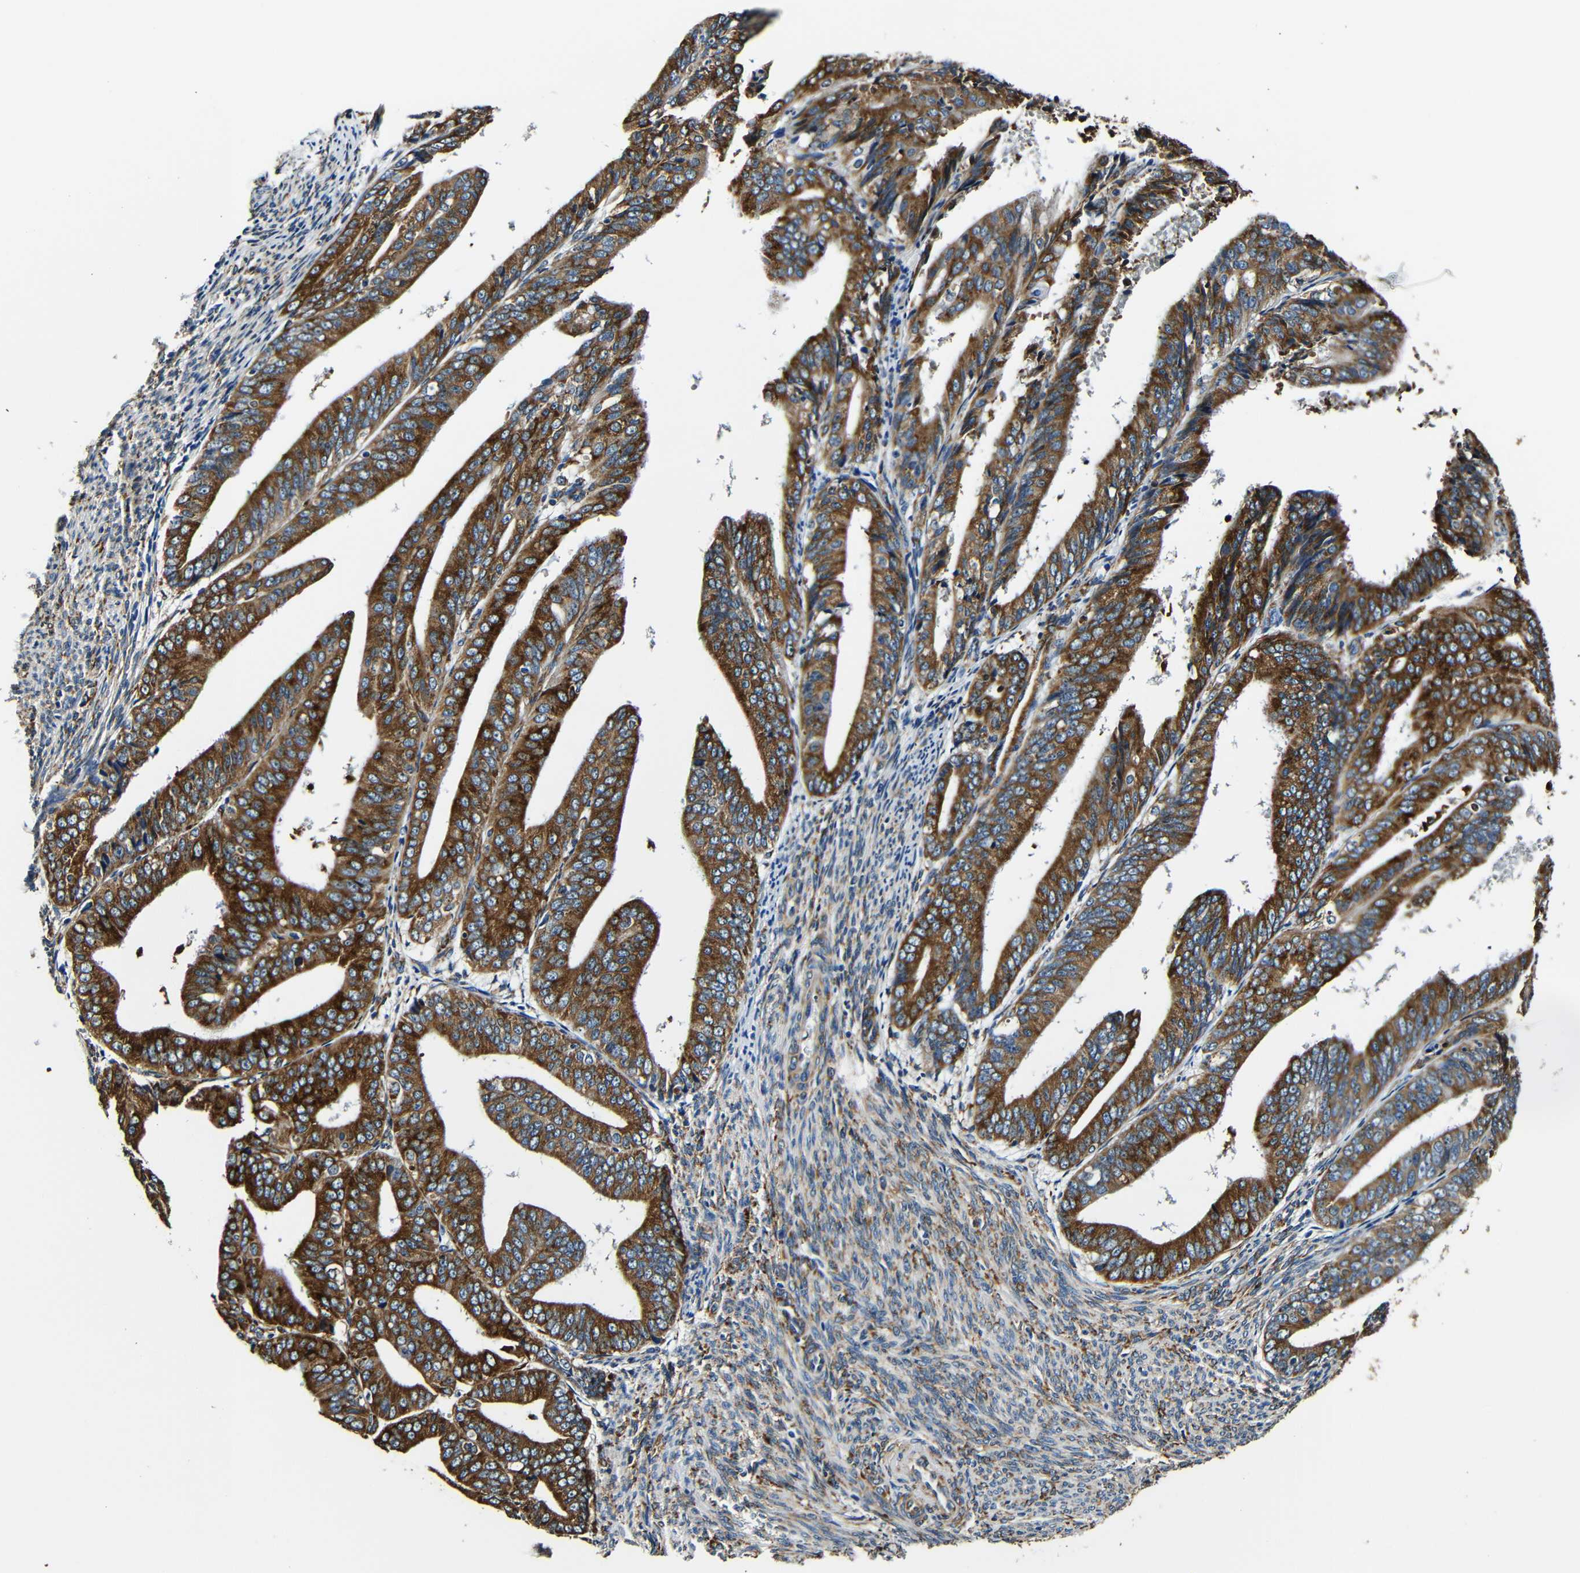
{"staining": {"intensity": "strong", "quantity": ">75%", "location": "cytoplasmic/membranous"}, "tissue": "endometrial cancer", "cell_type": "Tumor cells", "image_type": "cancer", "snomed": [{"axis": "morphology", "description": "Adenocarcinoma, NOS"}, {"axis": "topography", "description": "Endometrium"}], "caption": "The immunohistochemical stain highlights strong cytoplasmic/membranous expression in tumor cells of endometrial cancer (adenocarcinoma) tissue. (brown staining indicates protein expression, while blue staining denotes nuclei).", "gene": "RRBP1", "patient": {"sex": "female", "age": 63}}